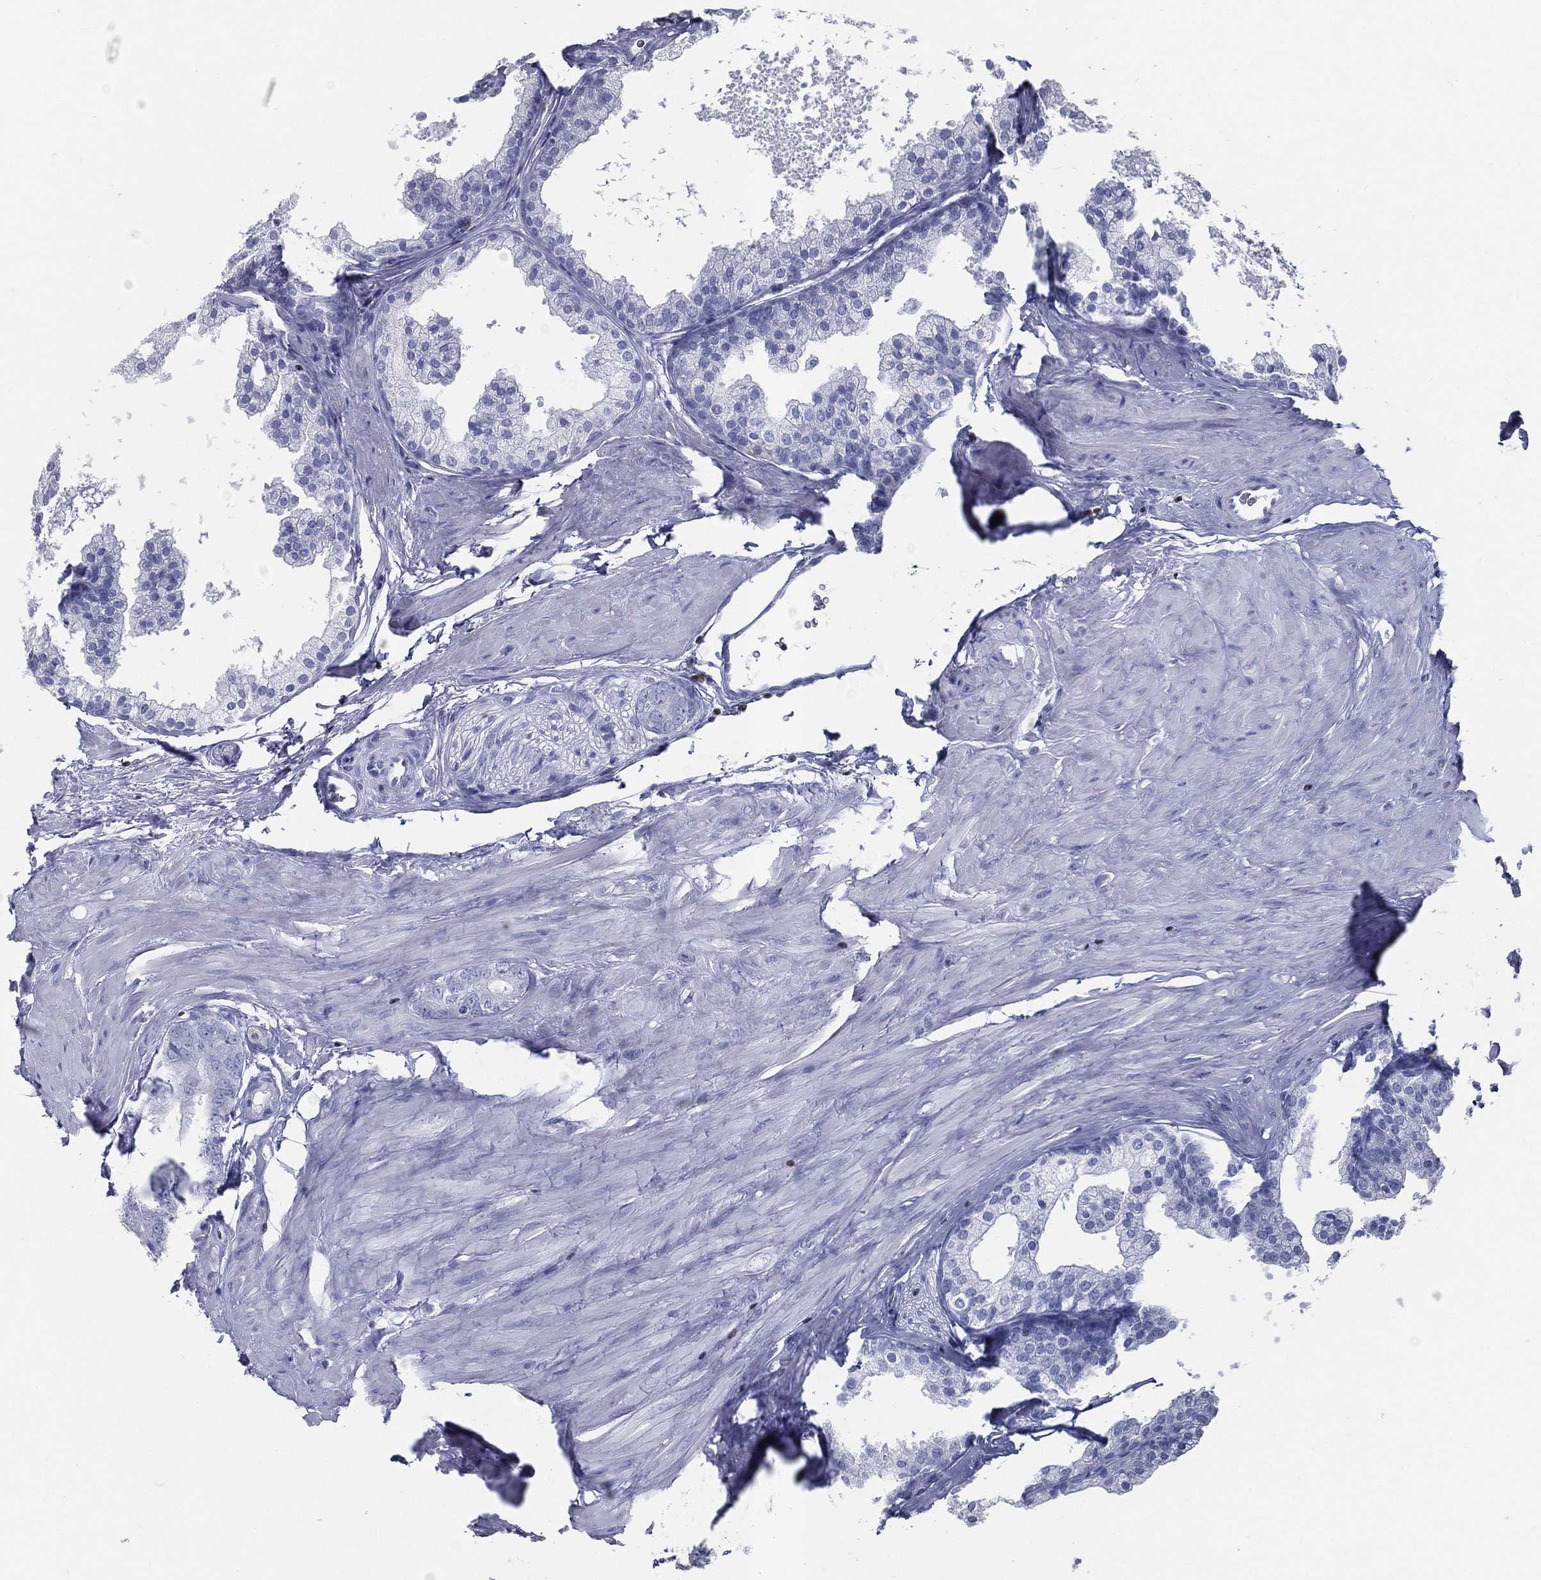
{"staining": {"intensity": "negative", "quantity": "none", "location": "none"}, "tissue": "prostate cancer", "cell_type": "Tumor cells", "image_type": "cancer", "snomed": [{"axis": "morphology", "description": "Adenocarcinoma, NOS"}, {"axis": "topography", "description": "Prostate"}], "caption": "Protein analysis of prostate cancer exhibits no significant staining in tumor cells.", "gene": "PYHIN1", "patient": {"sex": "male", "age": 55}}